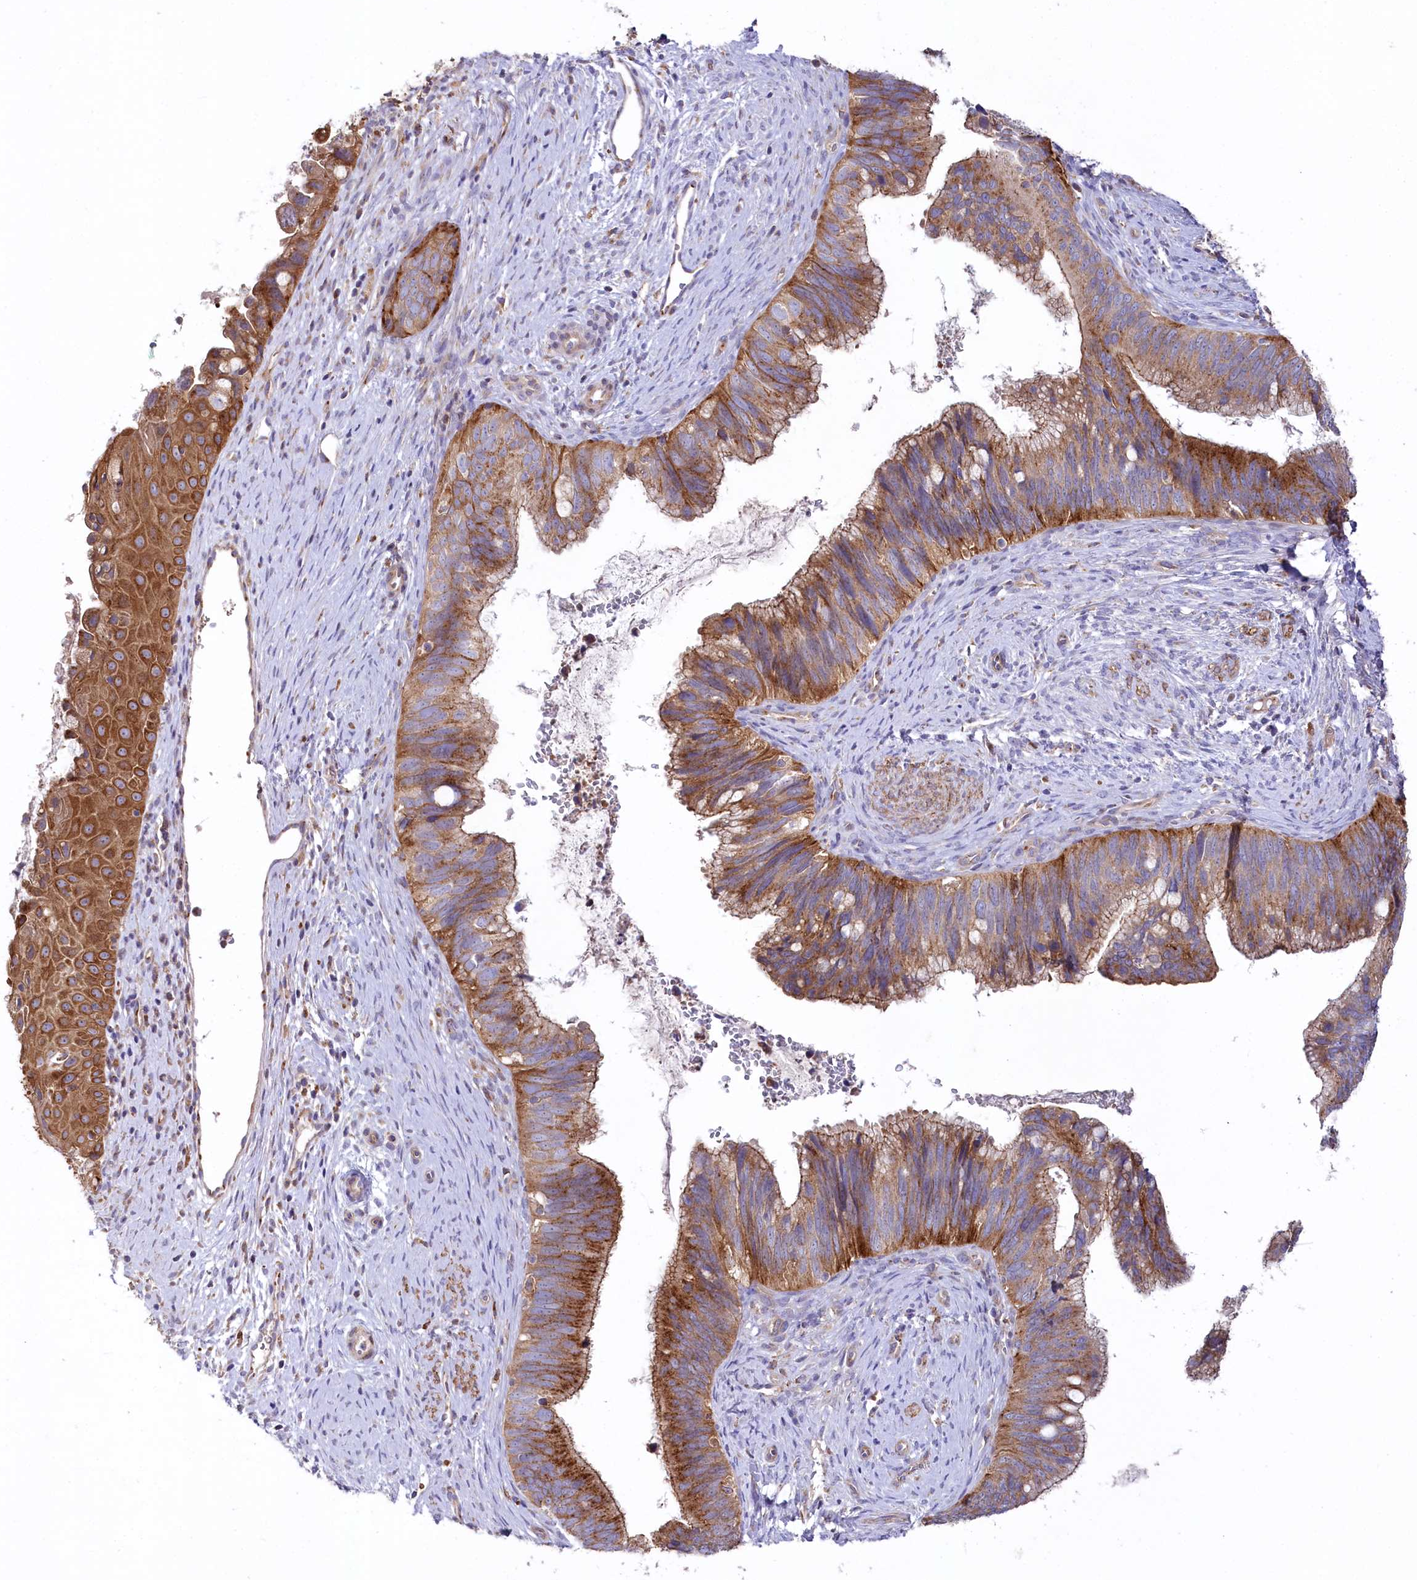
{"staining": {"intensity": "moderate", "quantity": ">75%", "location": "cytoplasmic/membranous"}, "tissue": "cervical cancer", "cell_type": "Tumor cells", "image_type": "cancer", "snomed": [{"axis": "morphology", "description": "Adenocarcinoma, NOS"}, {"axis": "topography", "description": "Cervix"}], "caption": "High-power microscopy captured an immunohistochemistry (IHC) photomicrograph of cervical cancer, revealing moderate cytoplasmic/membranous staining in approximately >75% of tumor cells.", "gene": "STX6", "patient": {"sex": "female", "age": 42}}